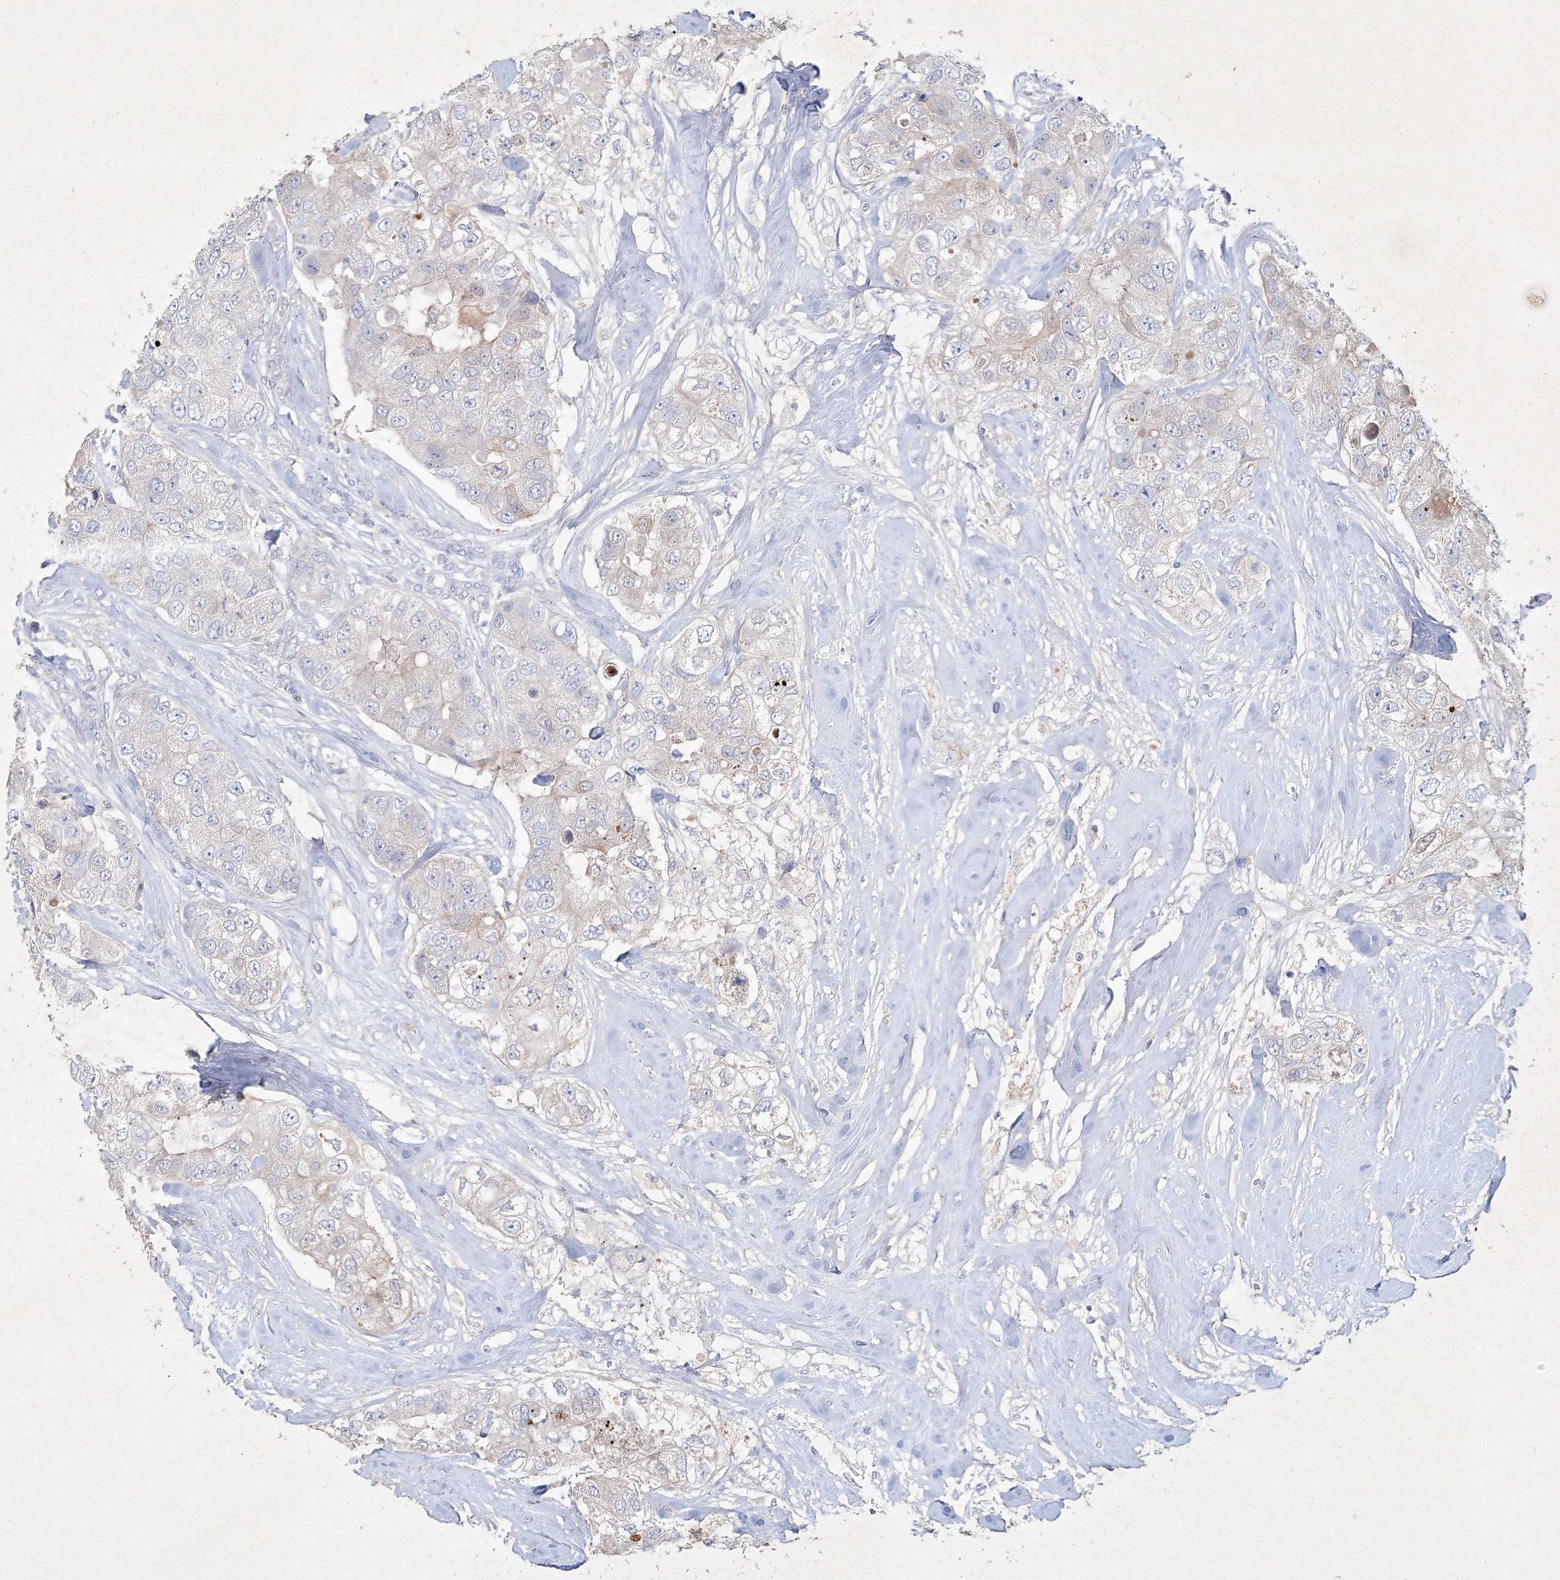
{"staining": {"intensity": "negative", "quantity": "none", "location": "none"}, "tissue": "breast cancer", "cell_type": "Tumor cells", "image_type": "cancer", "snomed": [{"axis": "morphology", "description": "Duct carcinoma"}, {"axis": "topography", "description": "Breast"}], "caption": "Infiltrating ductal carcinoma (breast) was stained to show a protein in brown. There is no significant expression in tumor cells.", "gene": "CXXC4", "patient": {"sex": "female", "age": 62}}